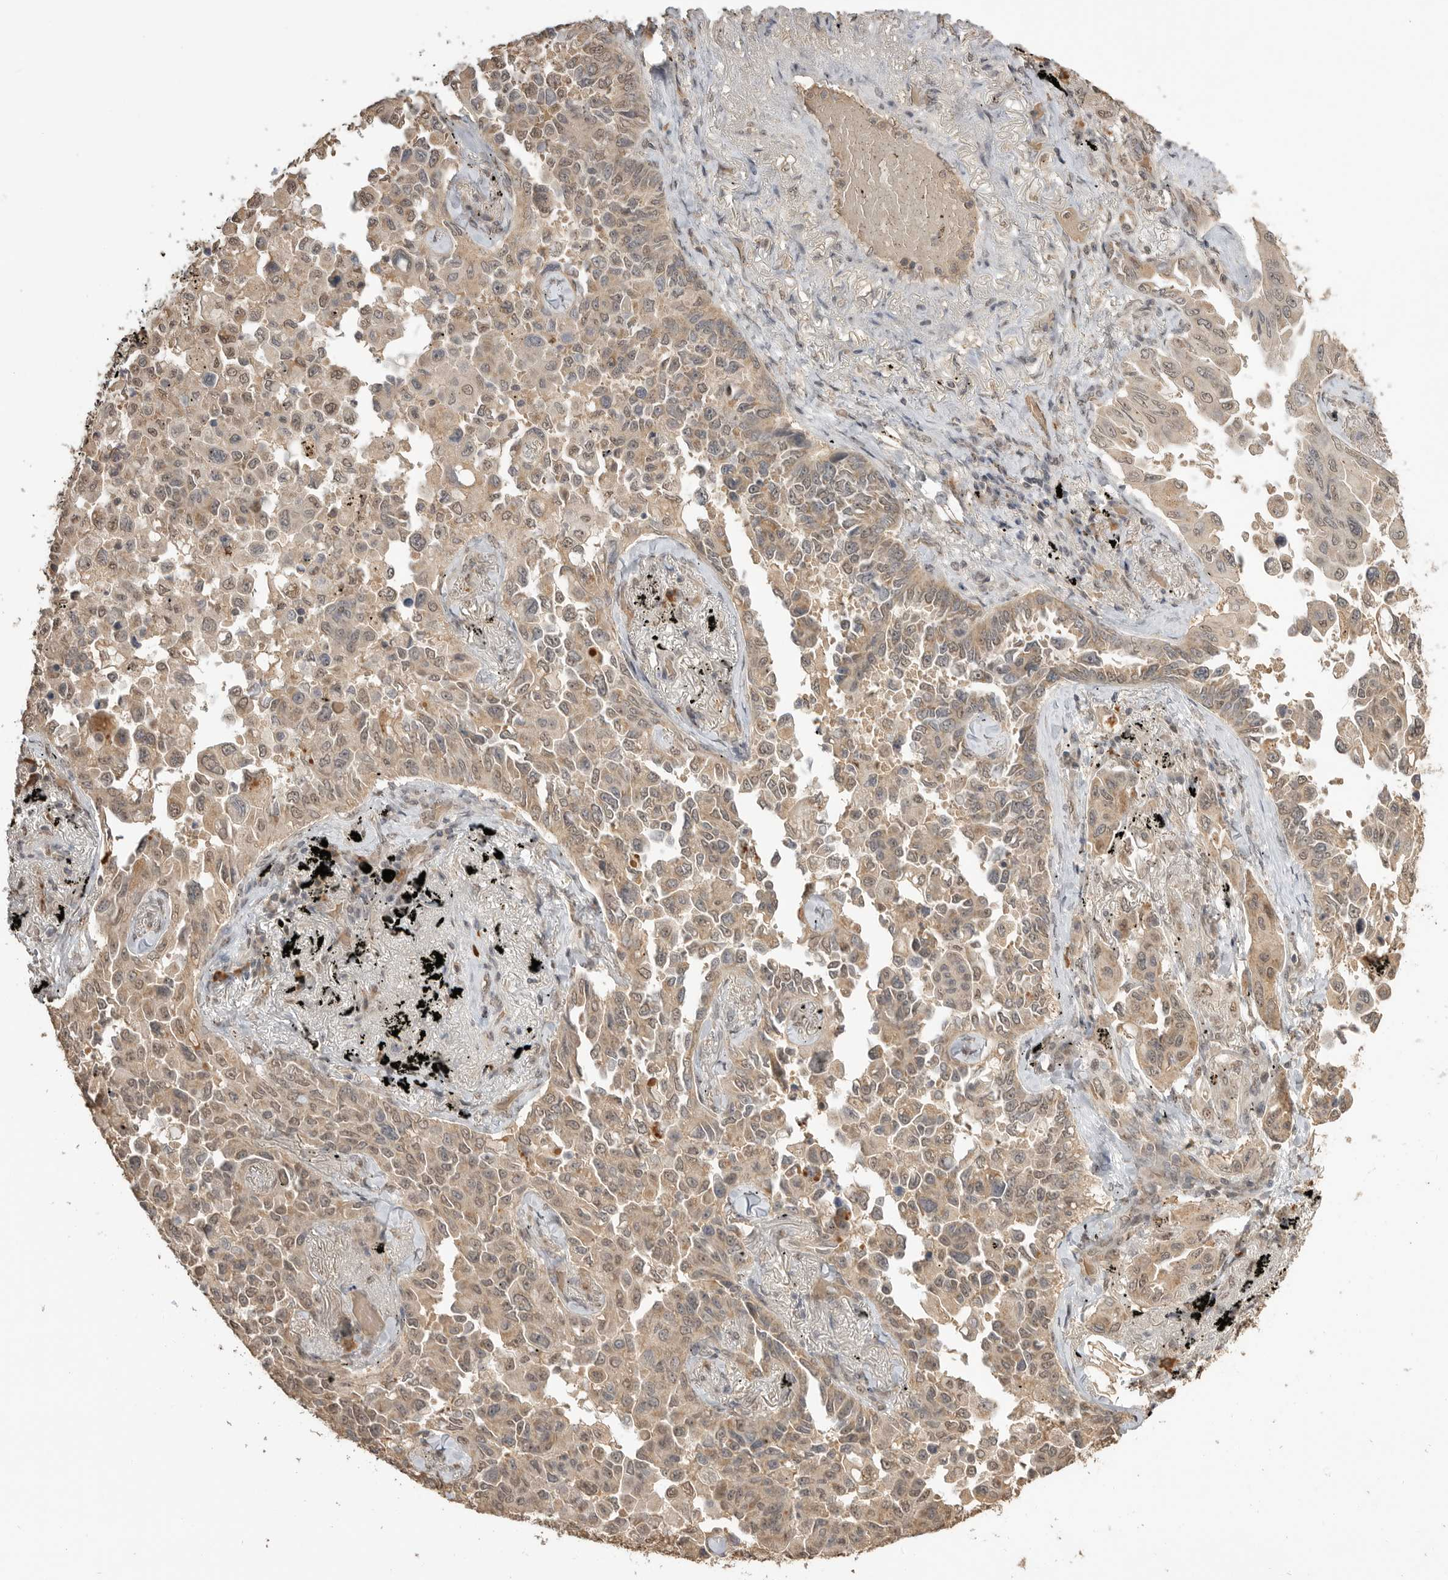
{"staining": {"intensity": "weak", "quantity": ">75%", "location": "cytoplasmic/membranous,nuclear"}, "tissue": "lung cancer", "cell_type": "Tumor cells", "image_type": "cancer", "snomed": [{"axis": "morphology", "description": "Adenocarcinoma, NOS"}, {"axis": "topography", "description": "Lung"}], "caption": "Weak cytoplasmic/membranous and nuclear staining is appreciated in approximately >75% of tumor cells in adenocarcinoma (lung).", "gene": "ASPSCR1", "patient": {"sex": "female", "age": 67}}